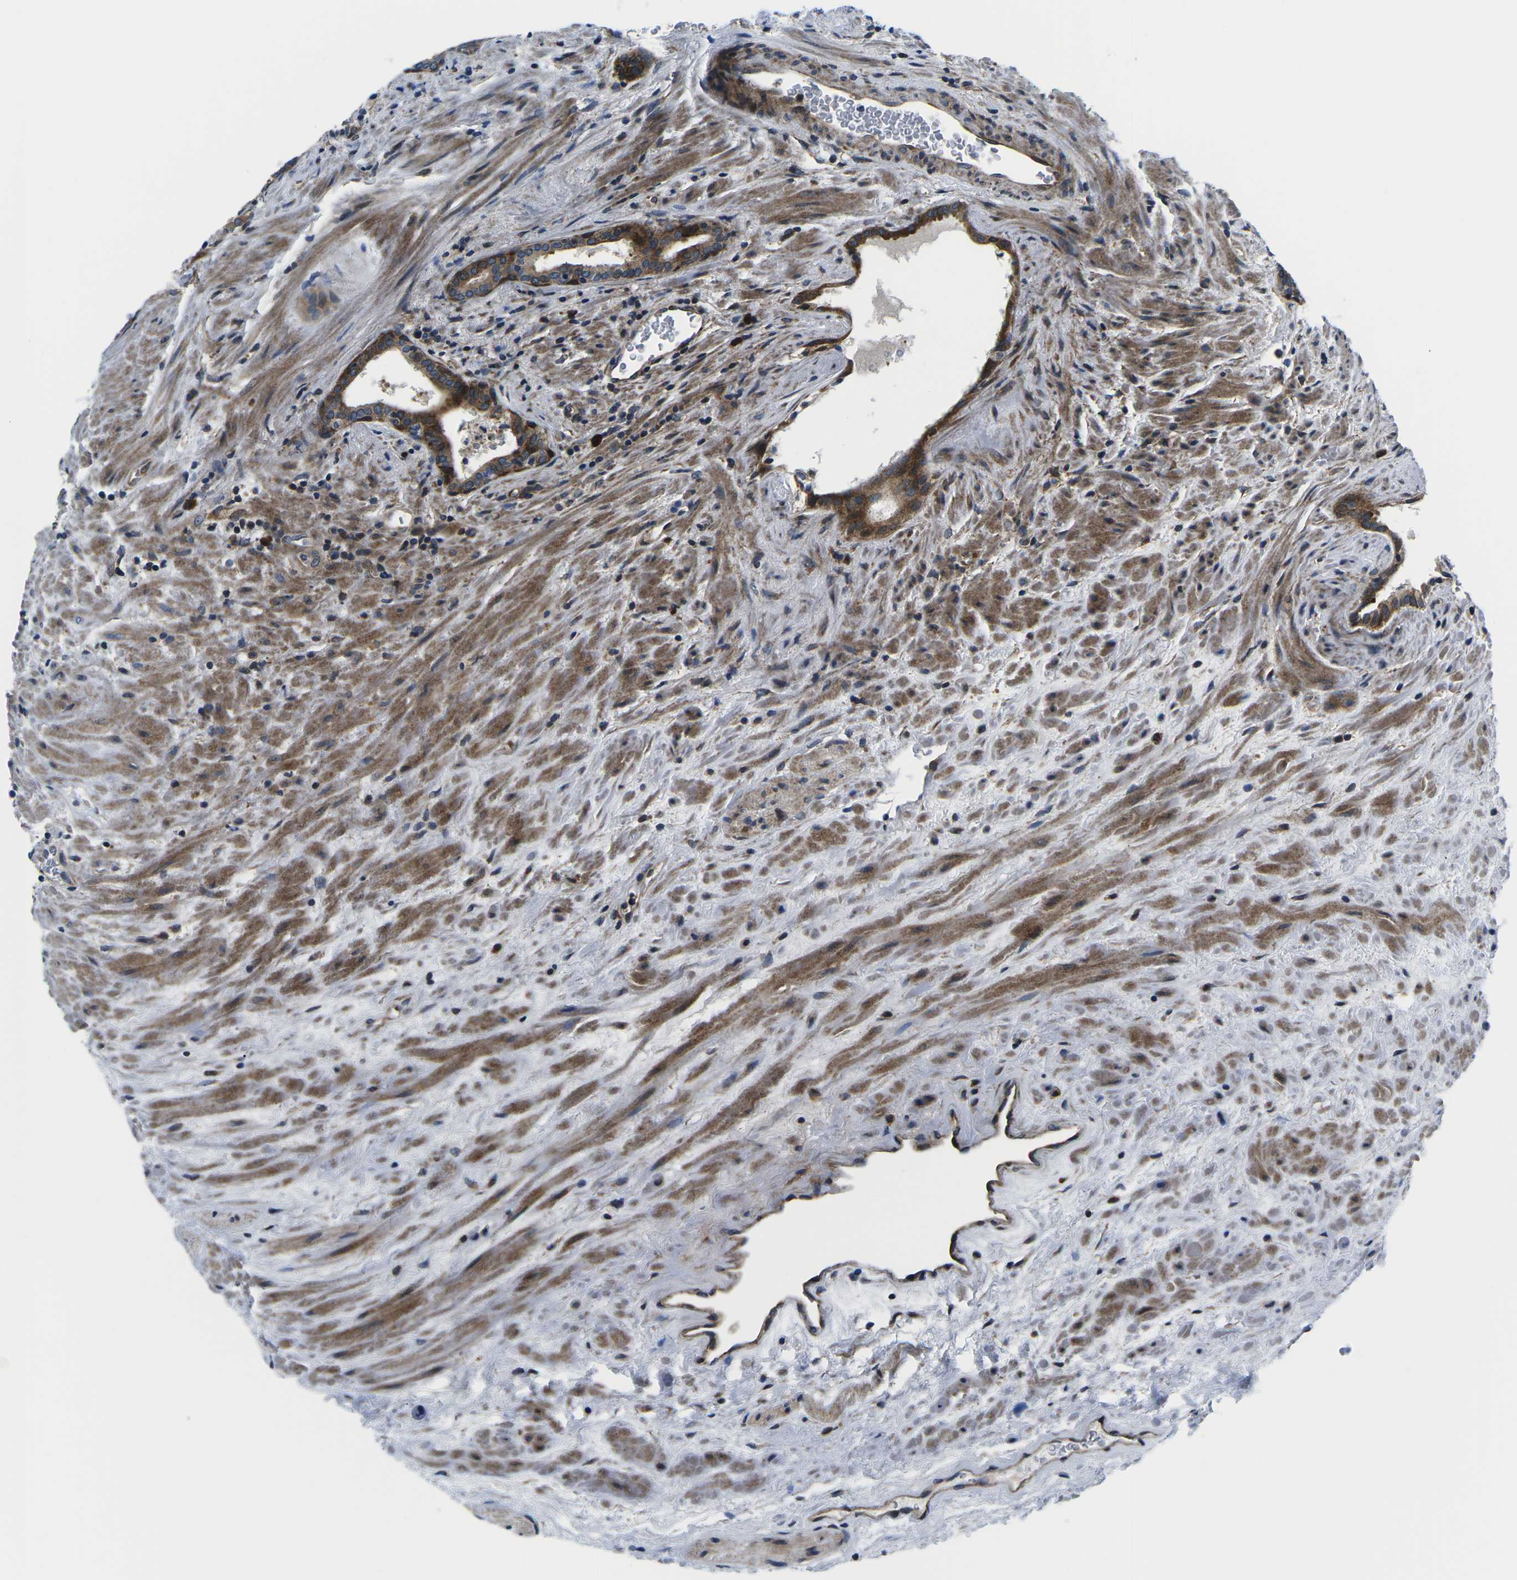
{"staining": {"intensity": "strong", "quantity": ">75%", "location": "cytoplasmic/membranous"}, "tissue": "prostate cancer", "cell_type": "Tumor cells", "image_type": "cancer", "snomed": [{"axis": "morphology", "description": "Adenocarcinoma, High grade"}, {"axis": "topography", "description": "Prostate"}], "caption": "Protein staining demonstrates strong cytoplasmic/membranous staining in about >75% of tumor cells in prostate high-grade adenocarcinoma.", "gene": "EIF4E", "patient": {"sex": "male", "age": 71}}